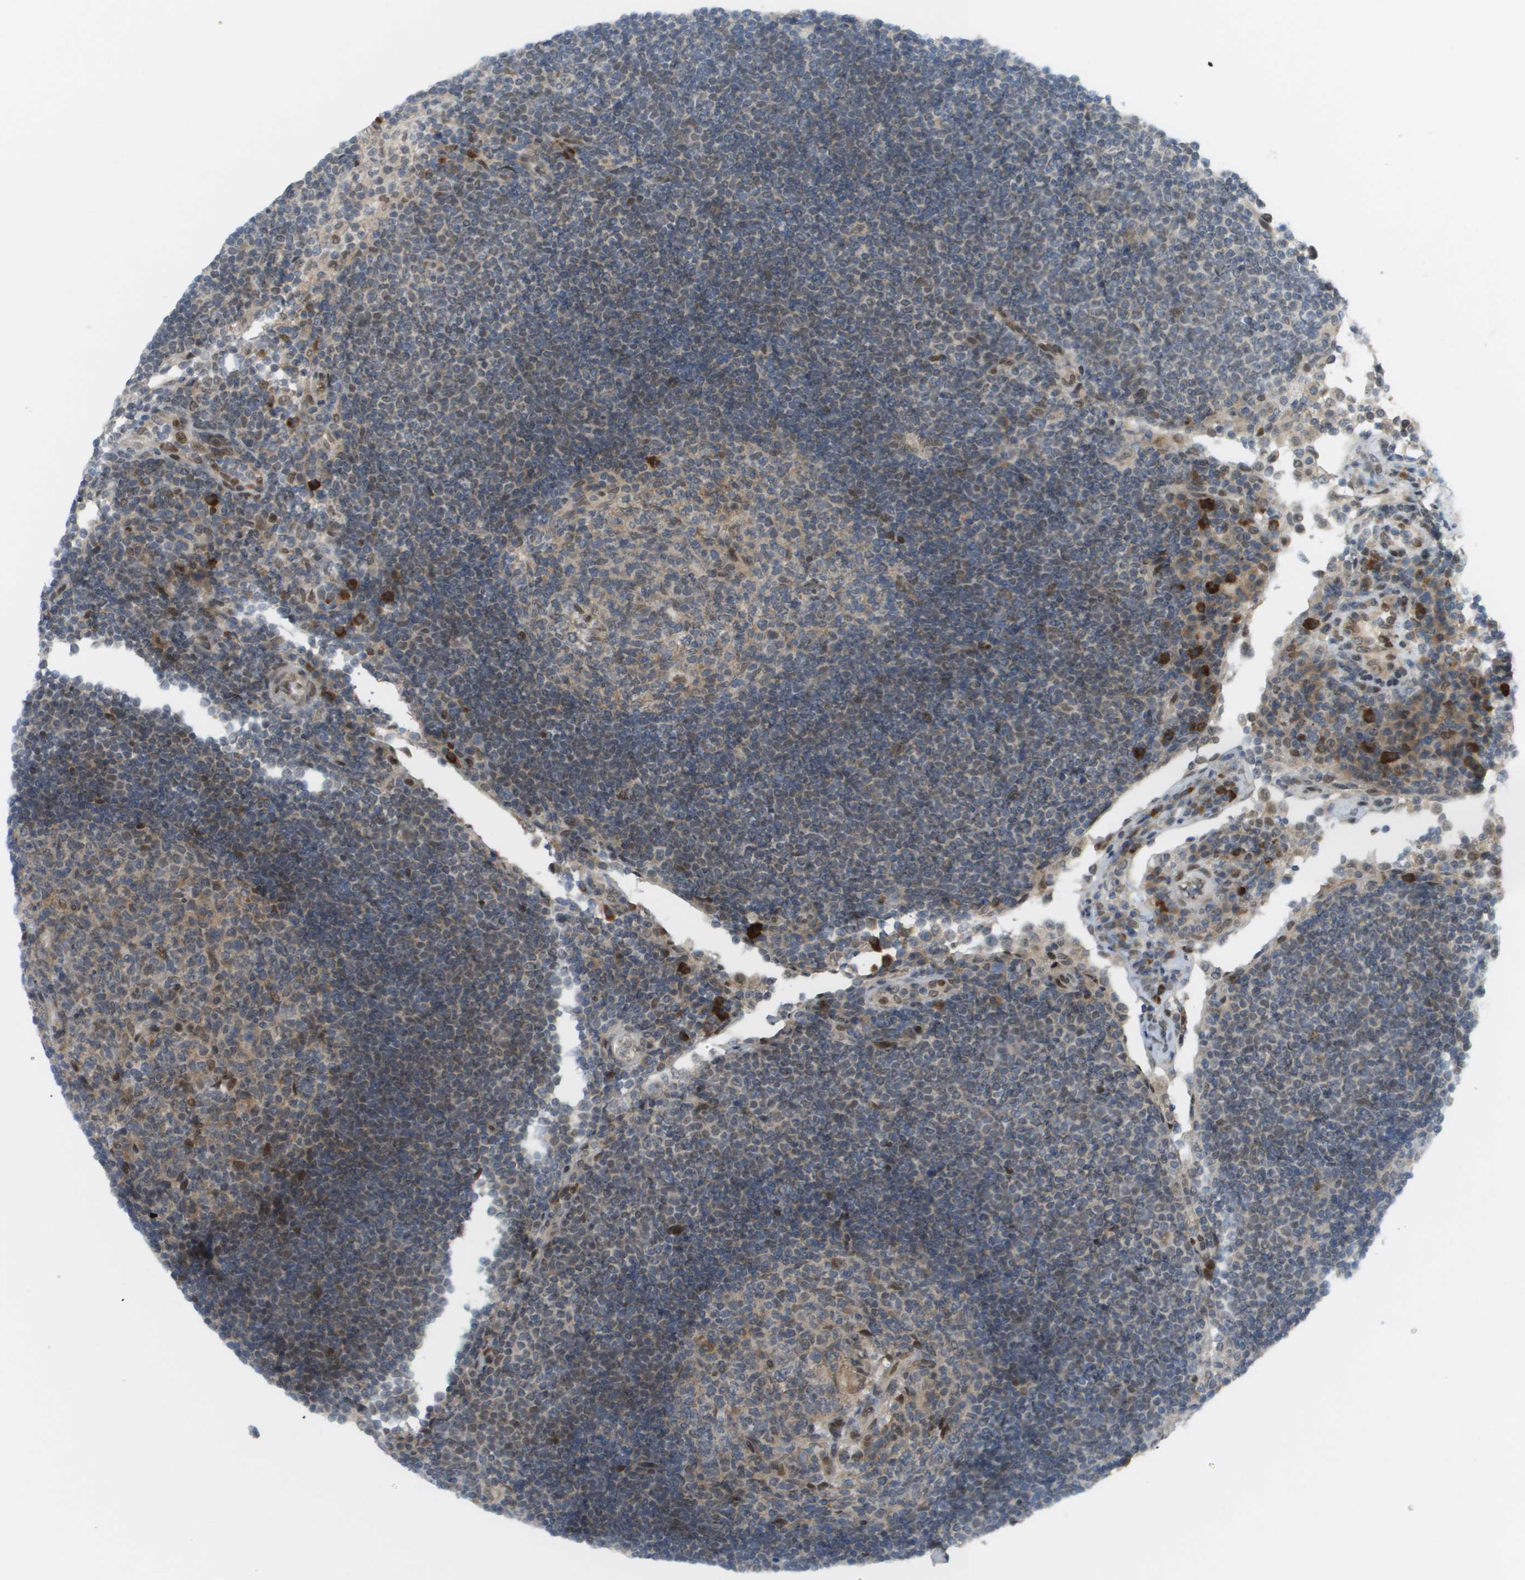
{"staining": {"intensity": "moderate", "quantity": "25%-75%", "location": "cytoplasmic/membranous"}, "tissue": "lymph node", "cell_type": "Germinal center cells", "image_type": "normal", "snomed": [{"axis": "morphology", "description": "Normal tissue, NOS"}, {"axis": "topography", "description": "Lymph node"}], "caption": "An IHC image of benign tissue is shown. Protein staining in brown shows moderate cytoplasmic/membranous positivity in lymph node within germinal center cells. Ihc stains the protein of interest in brown and the nuclei are stained blue.", "gene": "CACNB4", "patient": {"sex": "female", "age": 53}}